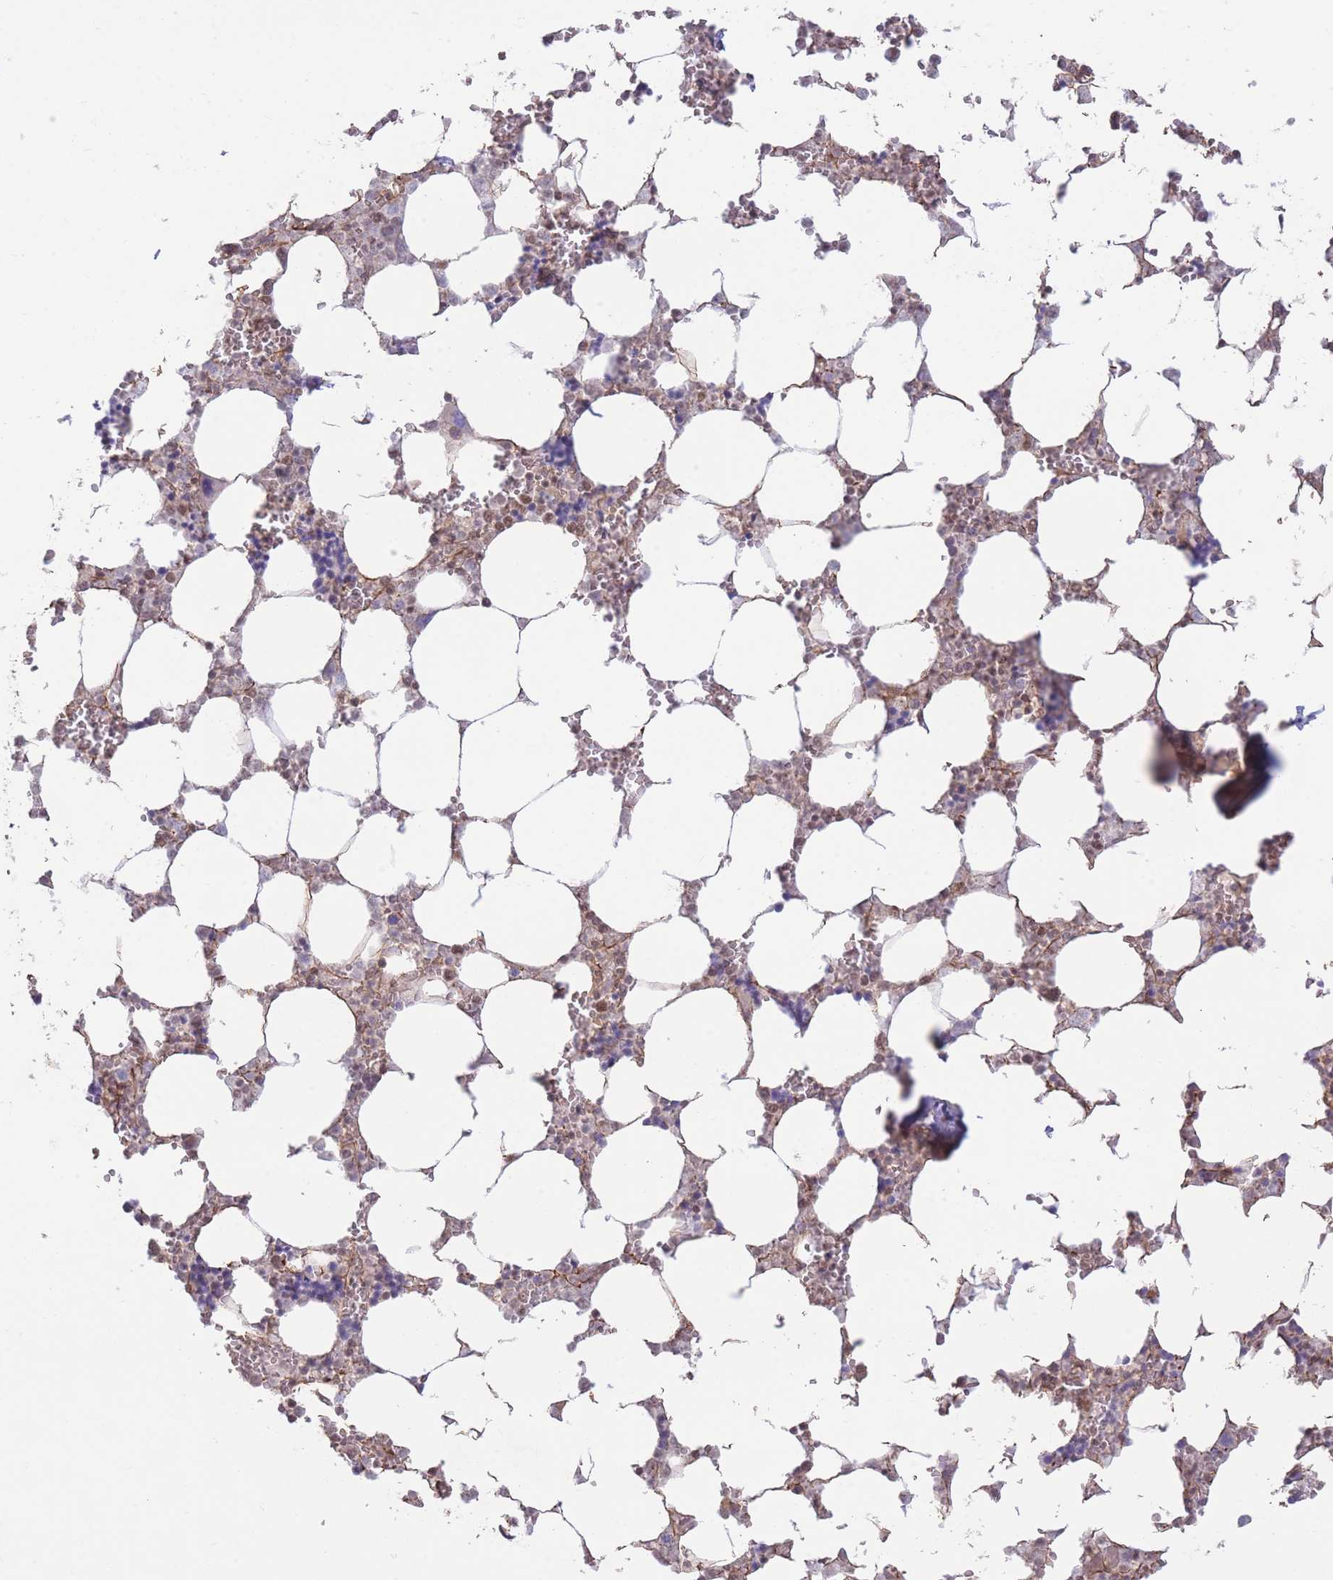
{"staining": {"intensity": "moderate", "quantity": "<25%", "location": "nuclear"}, "tissue": "bone marrow", "cell_type": "Hematopoietic cells", "image_type": "normal", "snomed": [{"axis": "morphology", "description": "Normal tissue, NOS"}, {"axis": "topography", "description": "Bone marrow"}], "caption": "Unremarkable bone marrow shows moderate nuclear staining in about <25% of hematopoietic cells, visualized by immunohistochemistry. The staining is performed using DAB (3,3'-diaminobenzidine) brown chromogen to label protein expression. The nuclei are counter-stained blue using hematoxylin.", "gene": "CARD8", "patient": {"sex": "male", "age": 64}}